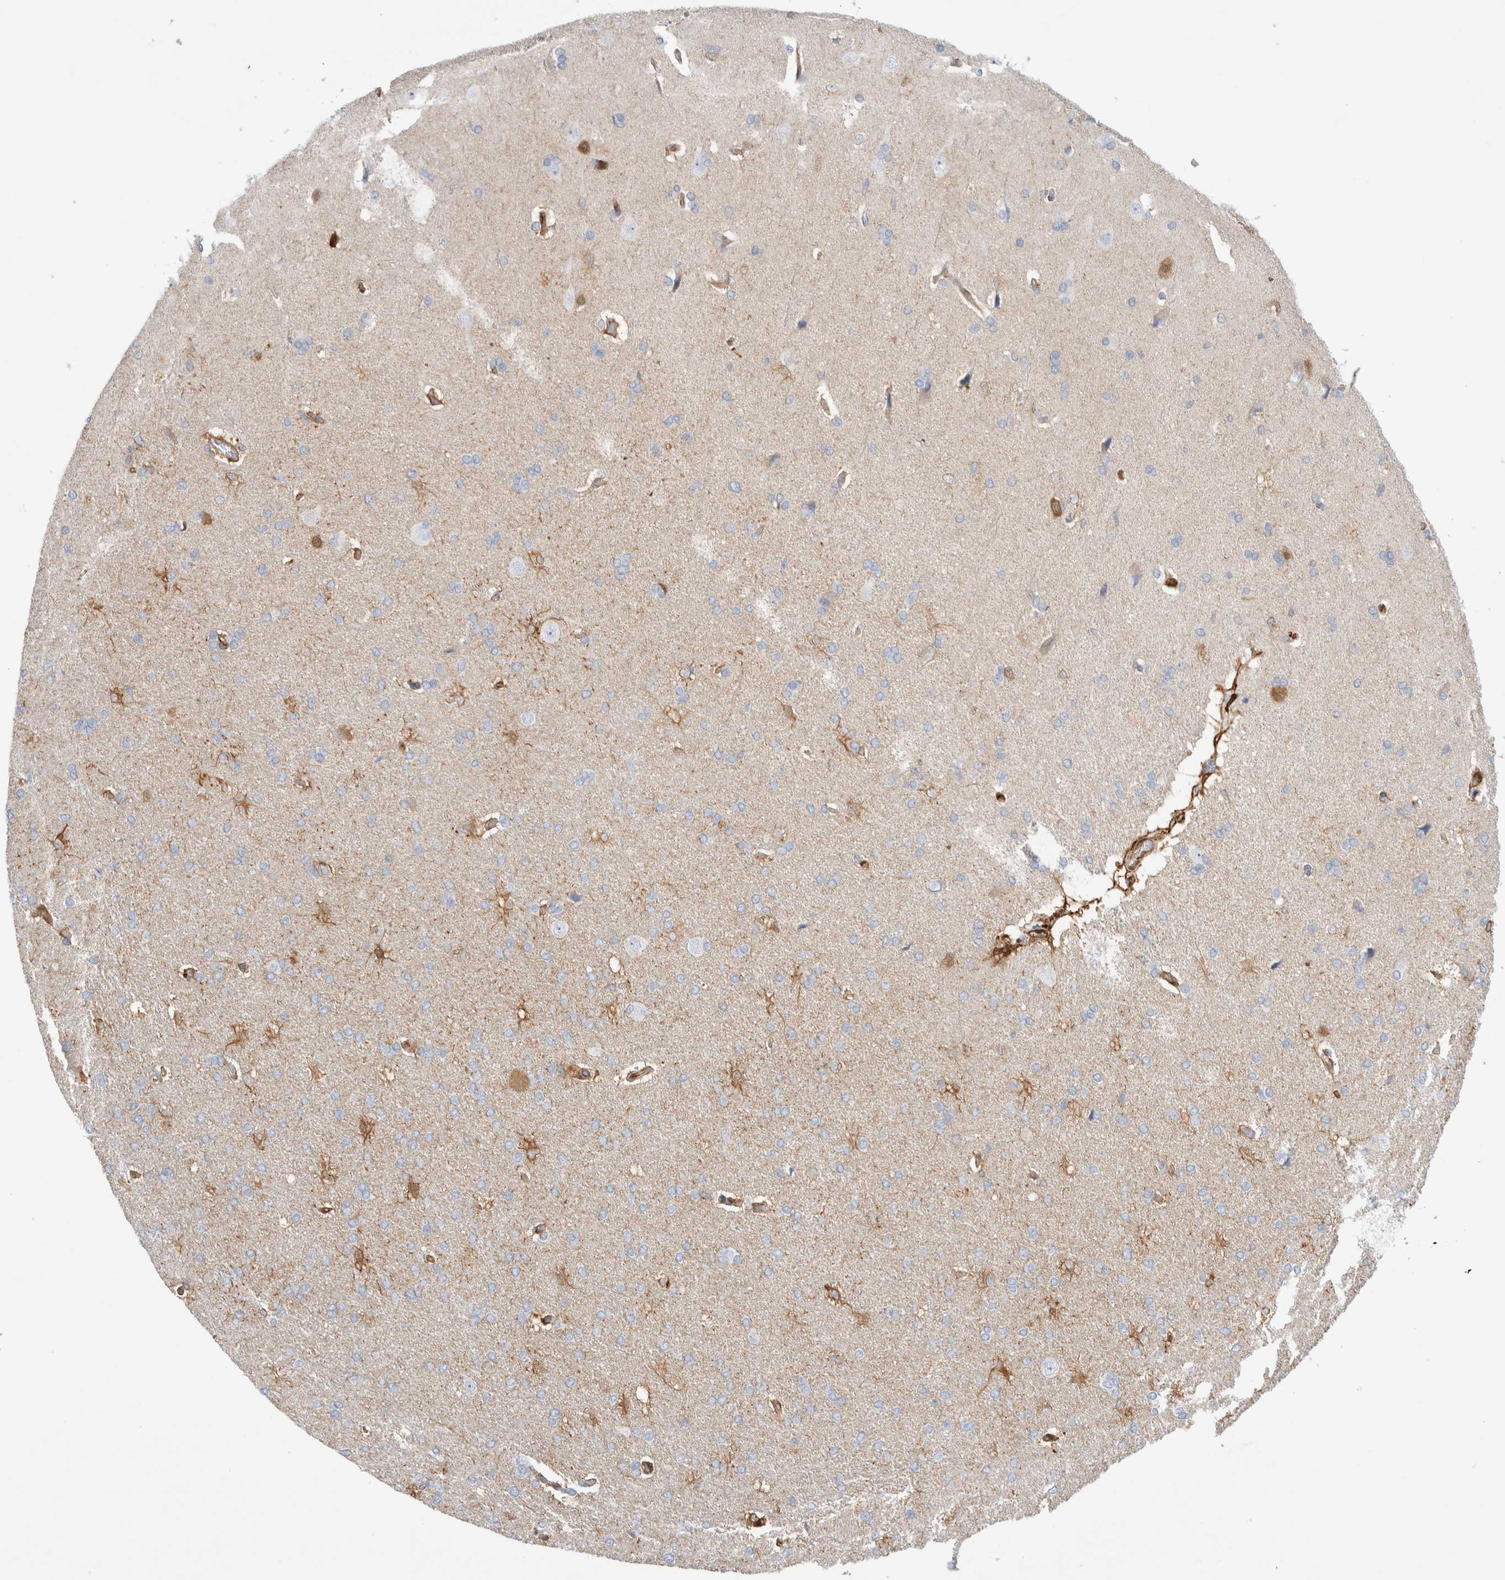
{"staining": {"intensity": "moderate", "quantity": "25%-75%", "location": "cytoplasmic/membranous"}, "tissue": "cerebral cortex", "cell_type": "Endothelial cells", "image_type": "normal", "snomed": [{"axis": "morphology", "description": "Normal tissue, NOS"}, {"axis": "topography", "description": "Cerebral cortex"}], "caption": "Immunohistochemical staining of benign human cerebral cortex demonstrates 25%-75% levels of moderate cytoplasmic/membranous protein staining in approximately 25%-75% of endothelial cells.", "gene": "NAPEPLD", "patient": {"sex": "male", "age": 62}}